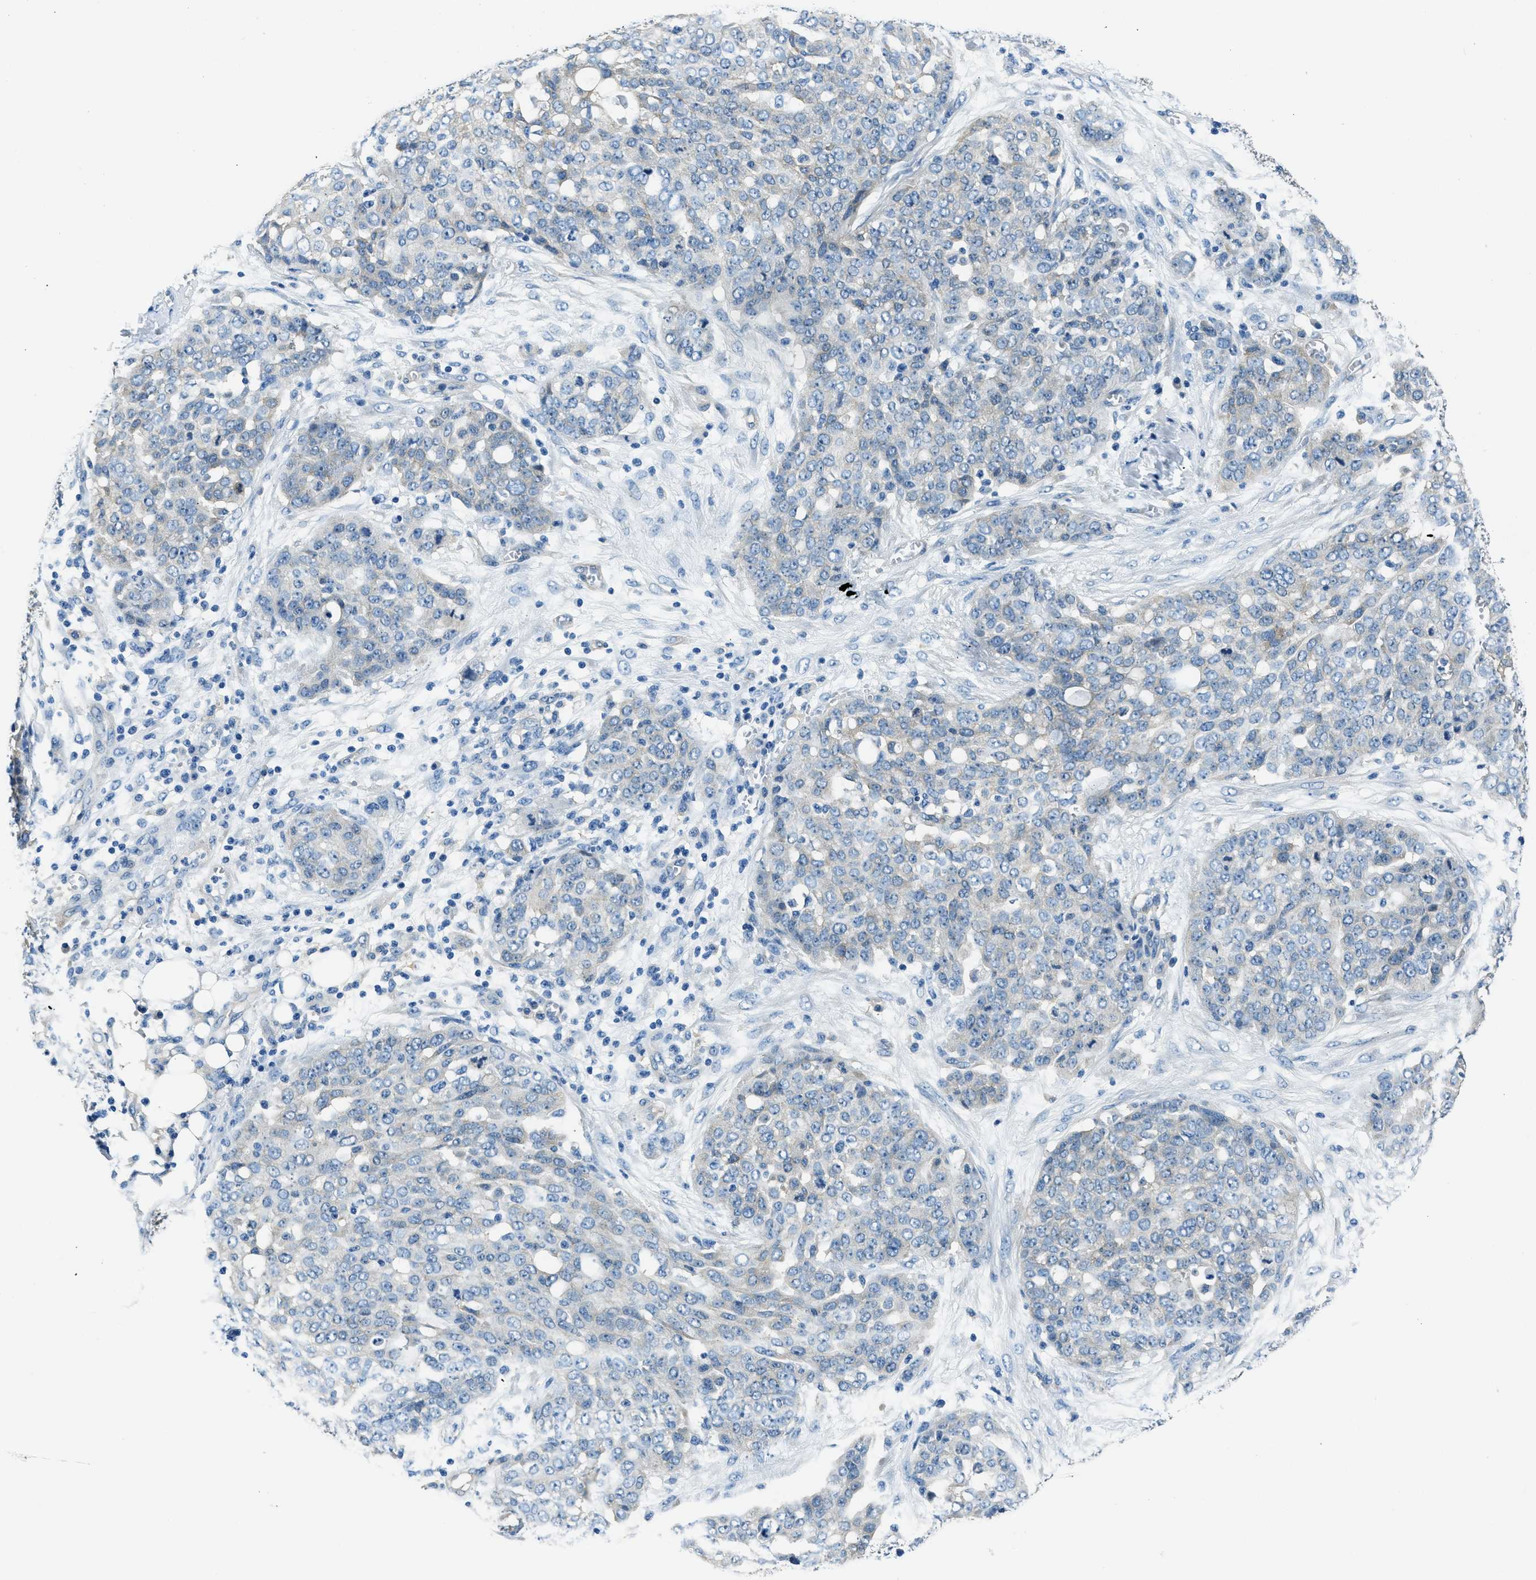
{"staining": {"intensity": "weak", "quantity": "<25%", "location": "cytoplasmic/membranous"}, "tissue": "ovarian cancer", "cell_type": "Tumor cells", "image_type": "cancer", "snomed": [{"axis": "morphology", "description": "Cystadenocarcinoma, serous, NOS"}, {"axis": "topography", "description": "Soft tissue"}, {"axis": "topography", "description": "Ovary"}], "caption": "High magnification brightfield microscopy of ovarian serous cystadenocarcinoma stained with DAB (brown) and counterstained with hematoxylin (blue): tumor cells show no significant expression.", "gene": "TWF1", "patient": {"sex": "female", "age": 57}}